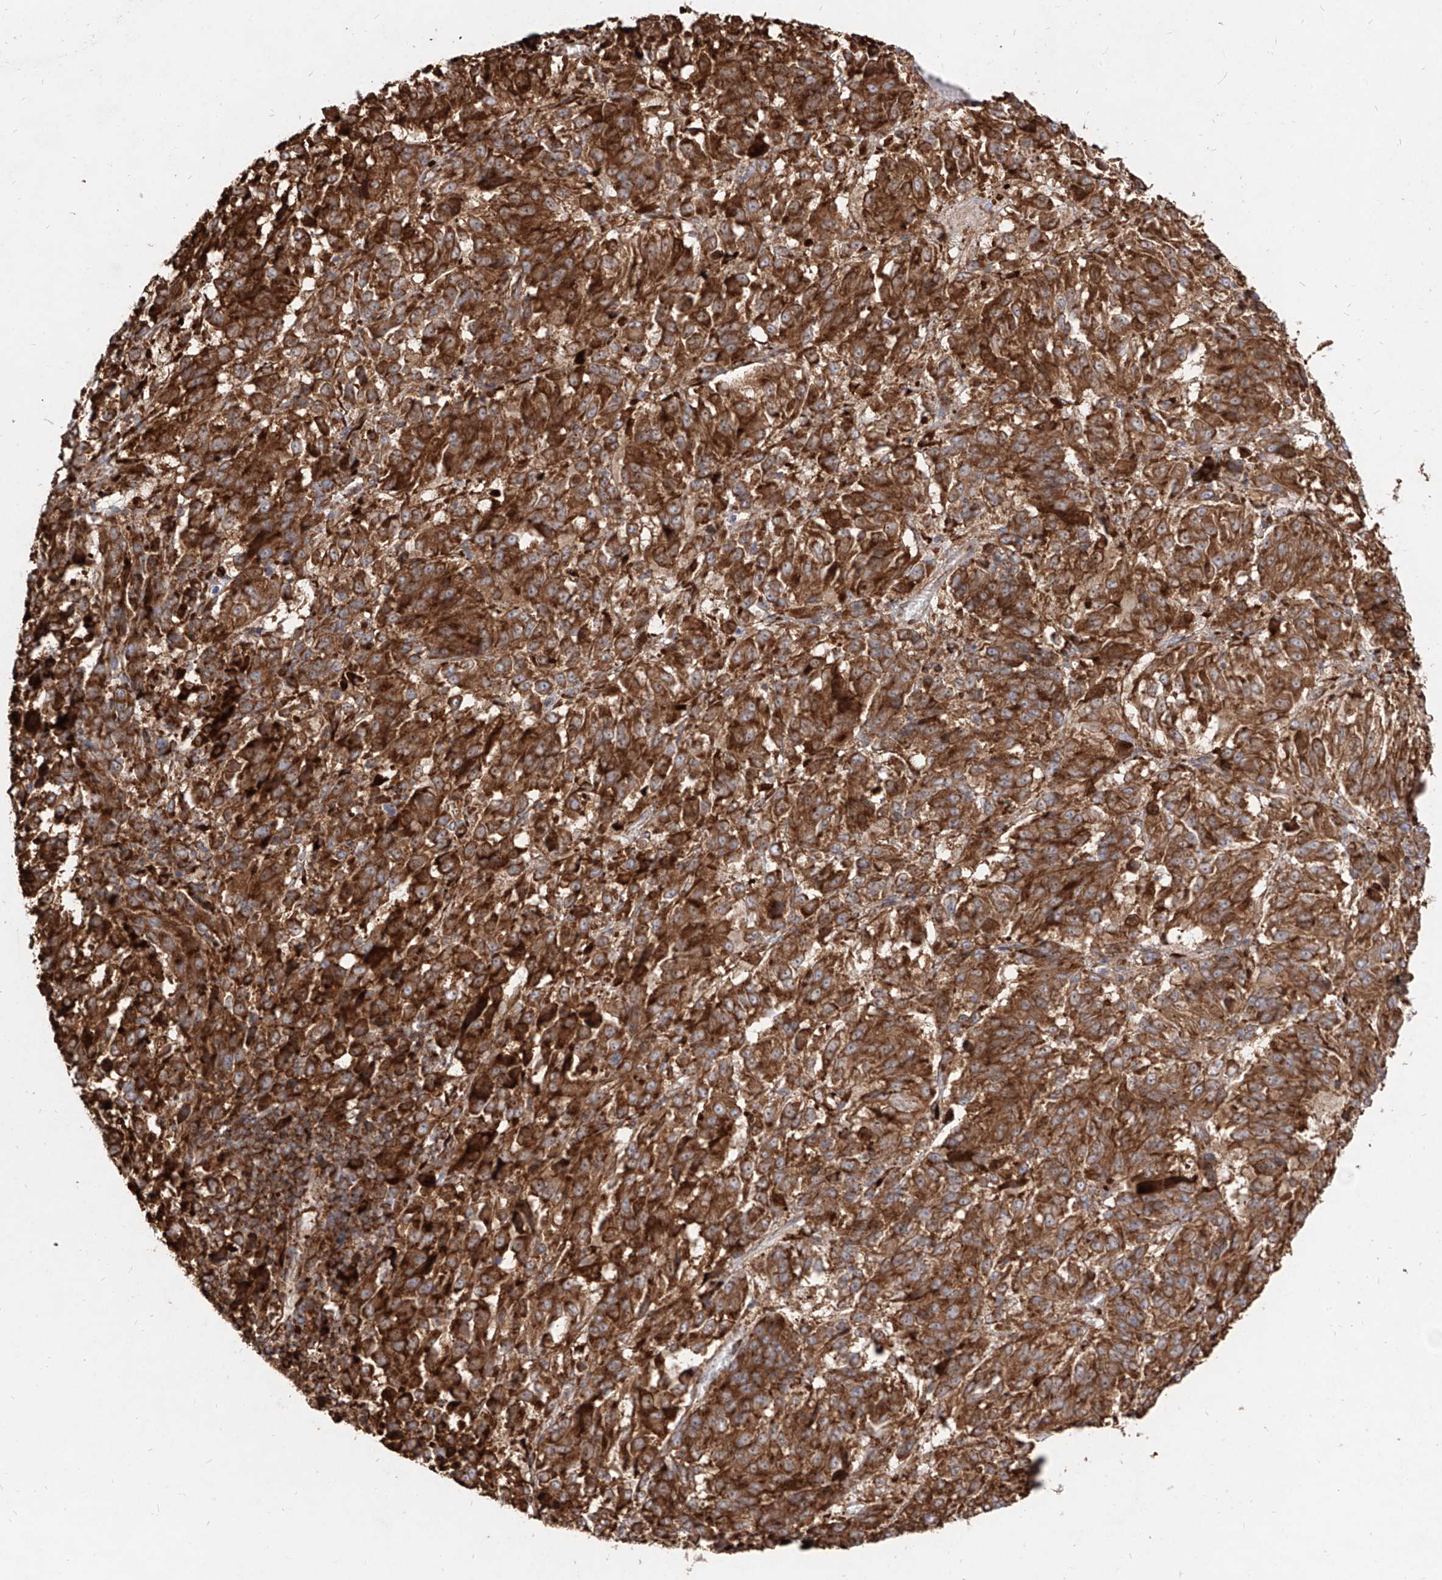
{"staining": {"intensity": "strong", "quantity": ">75%", "location": "cytoplasmic/membranous"}, "tissue": "melanoma", "cell_type": "Tumor cells", "image_type": "cancer", "snomed": [{"axis": "morphology", "description": "Malignant melanoma, Metastatic site"}, {"axis": "topography", "description": "Lung"}], "caption": "This micrograph displays IHC staining of human malignant melanoma (metastatic site), with high strong cytoplasmic/membranous staining in about >75% of tumor cells.", "gene": "RPS25", "patient": {"sex": "male", "age": 64}}